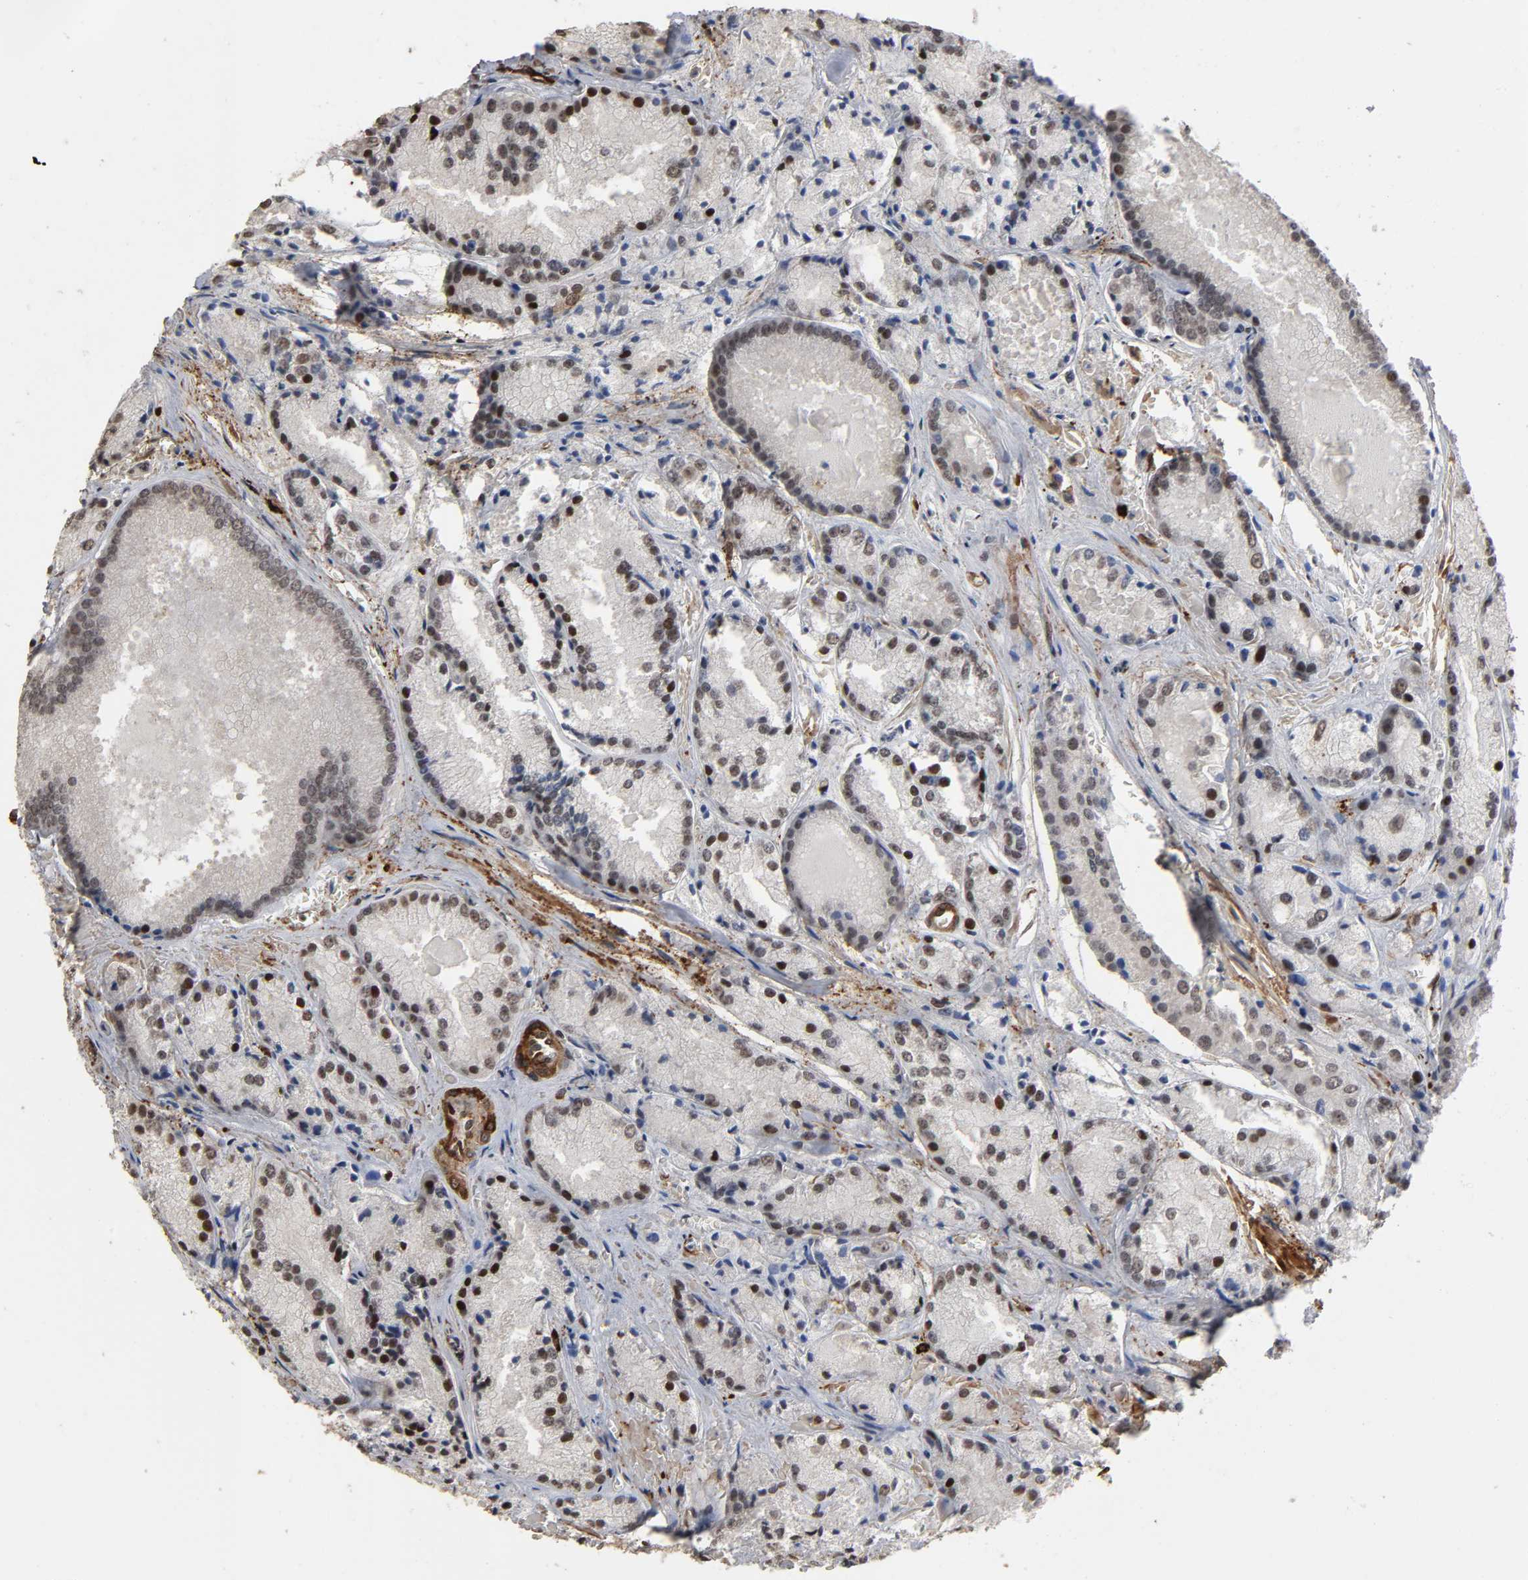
{"staining": {"intensity": "moderate", "quantity": "25%-75%", "location": "cytoplasmic/membranous,nuclear"}, "tissue": "prostate cancer", "cell_type": "Tumor cells", "image_type": "cancer", "snomed": [{"axis": "morphology", "description": "Adenocarcinoma, Low grade"}, {"axis": "topography", "description": "Prostate"}], "caption": "Moderate cytoplasmic/membranous and nuclear protein staining is present in approximately 25%-75% of tumor cells in prostate cancer.", "gene": "AHNAK2", "patient": {"sex": "male", "age": 64}}